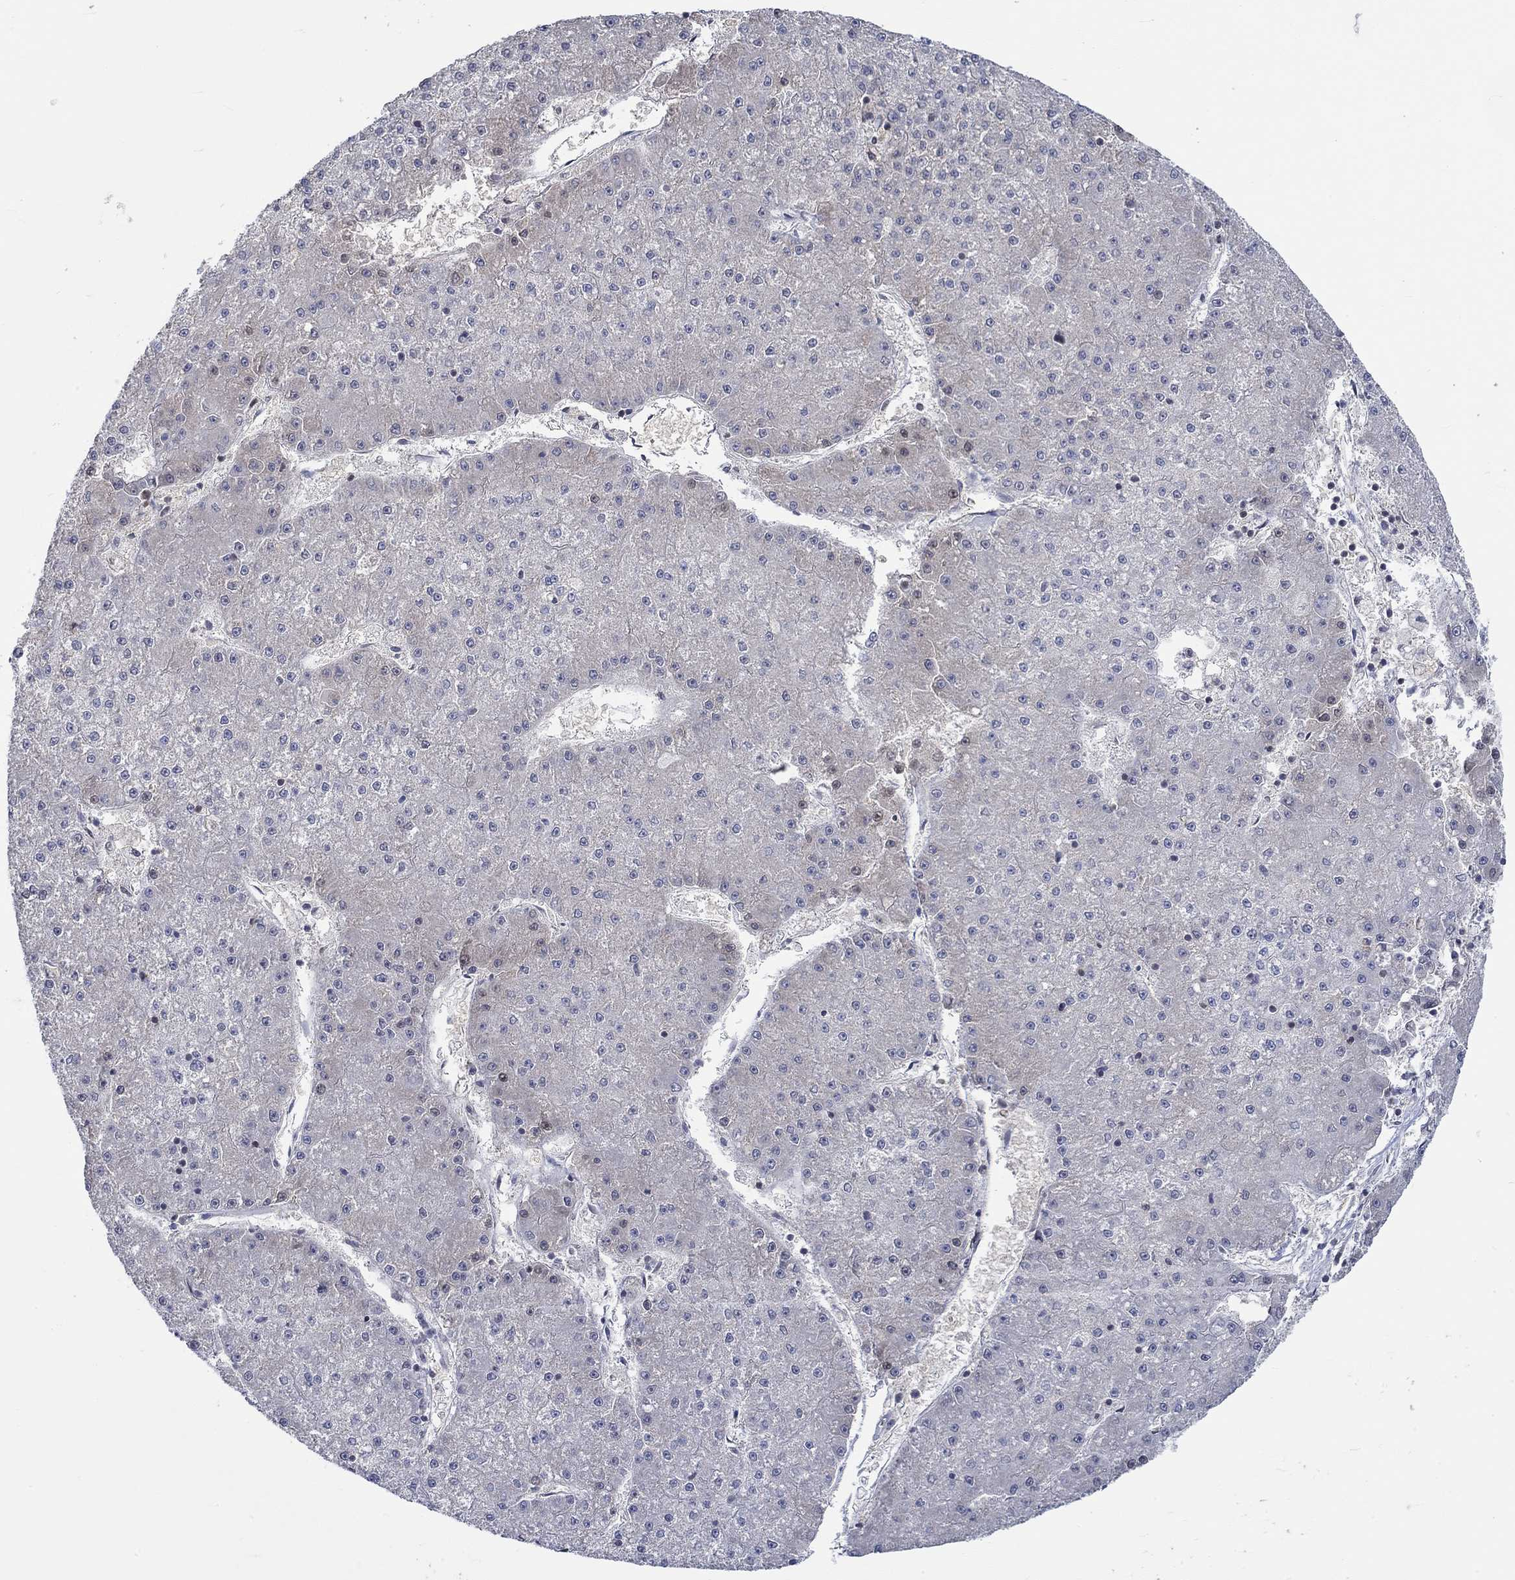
{"staining": {"intensity": "weak", "quantity": "<25%", "location": "cytoplasmic/membranous"}, "tissue": "liver cancer", "cell_type": "Tumor cells", "image_type": "cancer", "snomed": [{"axis": "morphology", "description": "Carcinoma, Hepatocellular, NOS"}, {"axis": "topography", "description": "Liver"}], "caption": "Micrograph shows no protein staining in tumor cells of liver cancer (hepatocellular carcinoma) tissue. (DAB (3,3'-diaminobenzidine) IHC with hematoxylin counter stain).", "gene": "WASF1", "patient": {"sex": "male", "age": 73}}